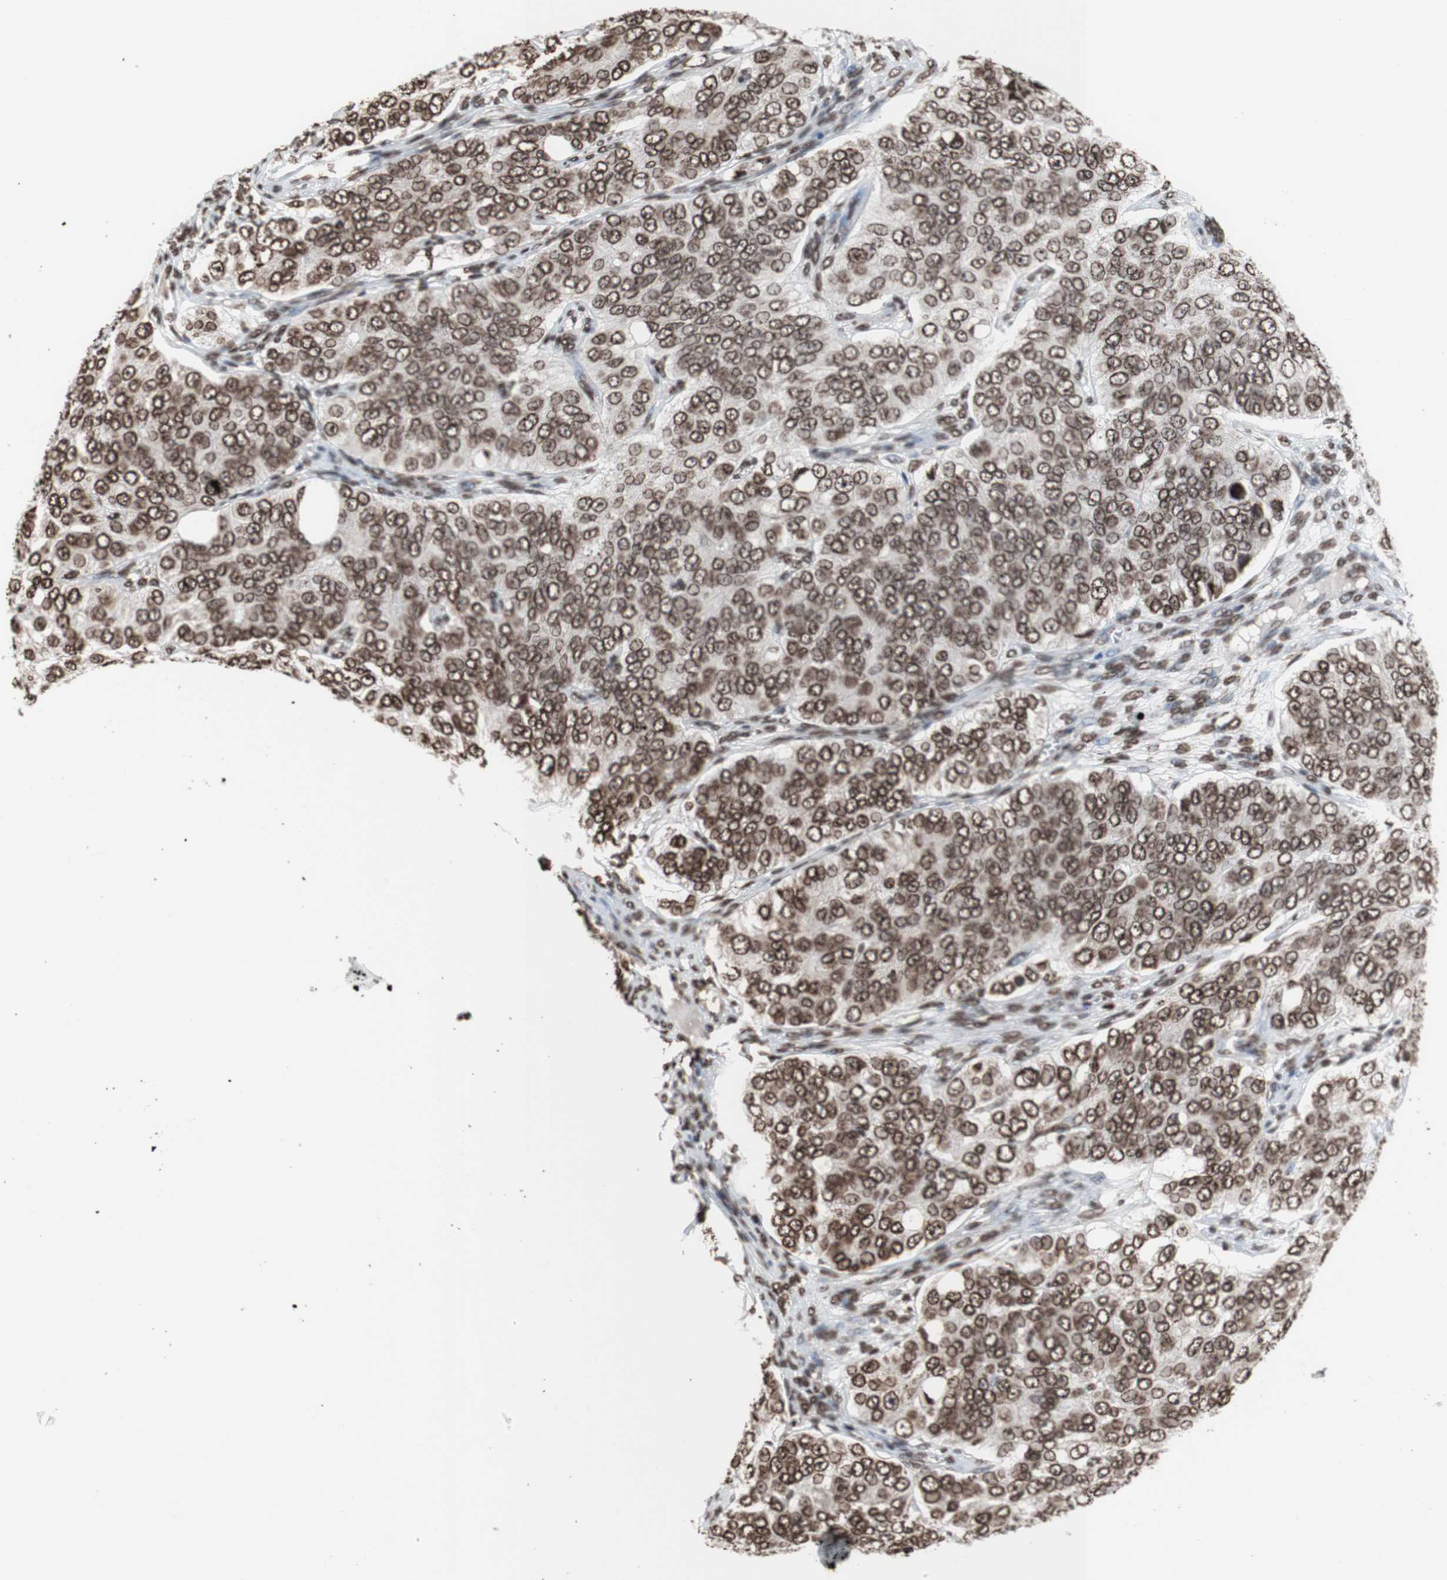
{"staining": {"intensity": "moderate", "quantity": ">75%", "location": "nuclear"}, "tissue": "ovarian cancer", "cell_type": "Tumor cells", "image_type": "cancer", "snomed": [{"axis": "morphology", "description": "Carcinoma, endometroid"}, {"axis": "topography", "description": "Ovary"}], "caption": "The image reveals a brown stain indicating the presence of a protein in the nuclear of tumor cells in endometroid carcinoma (ovarian). The protein of interest is shown in brown color, while the nuclei are stained blue.", "gene": "SNAI2", "patient": {"sex": "female", "age": 51}}